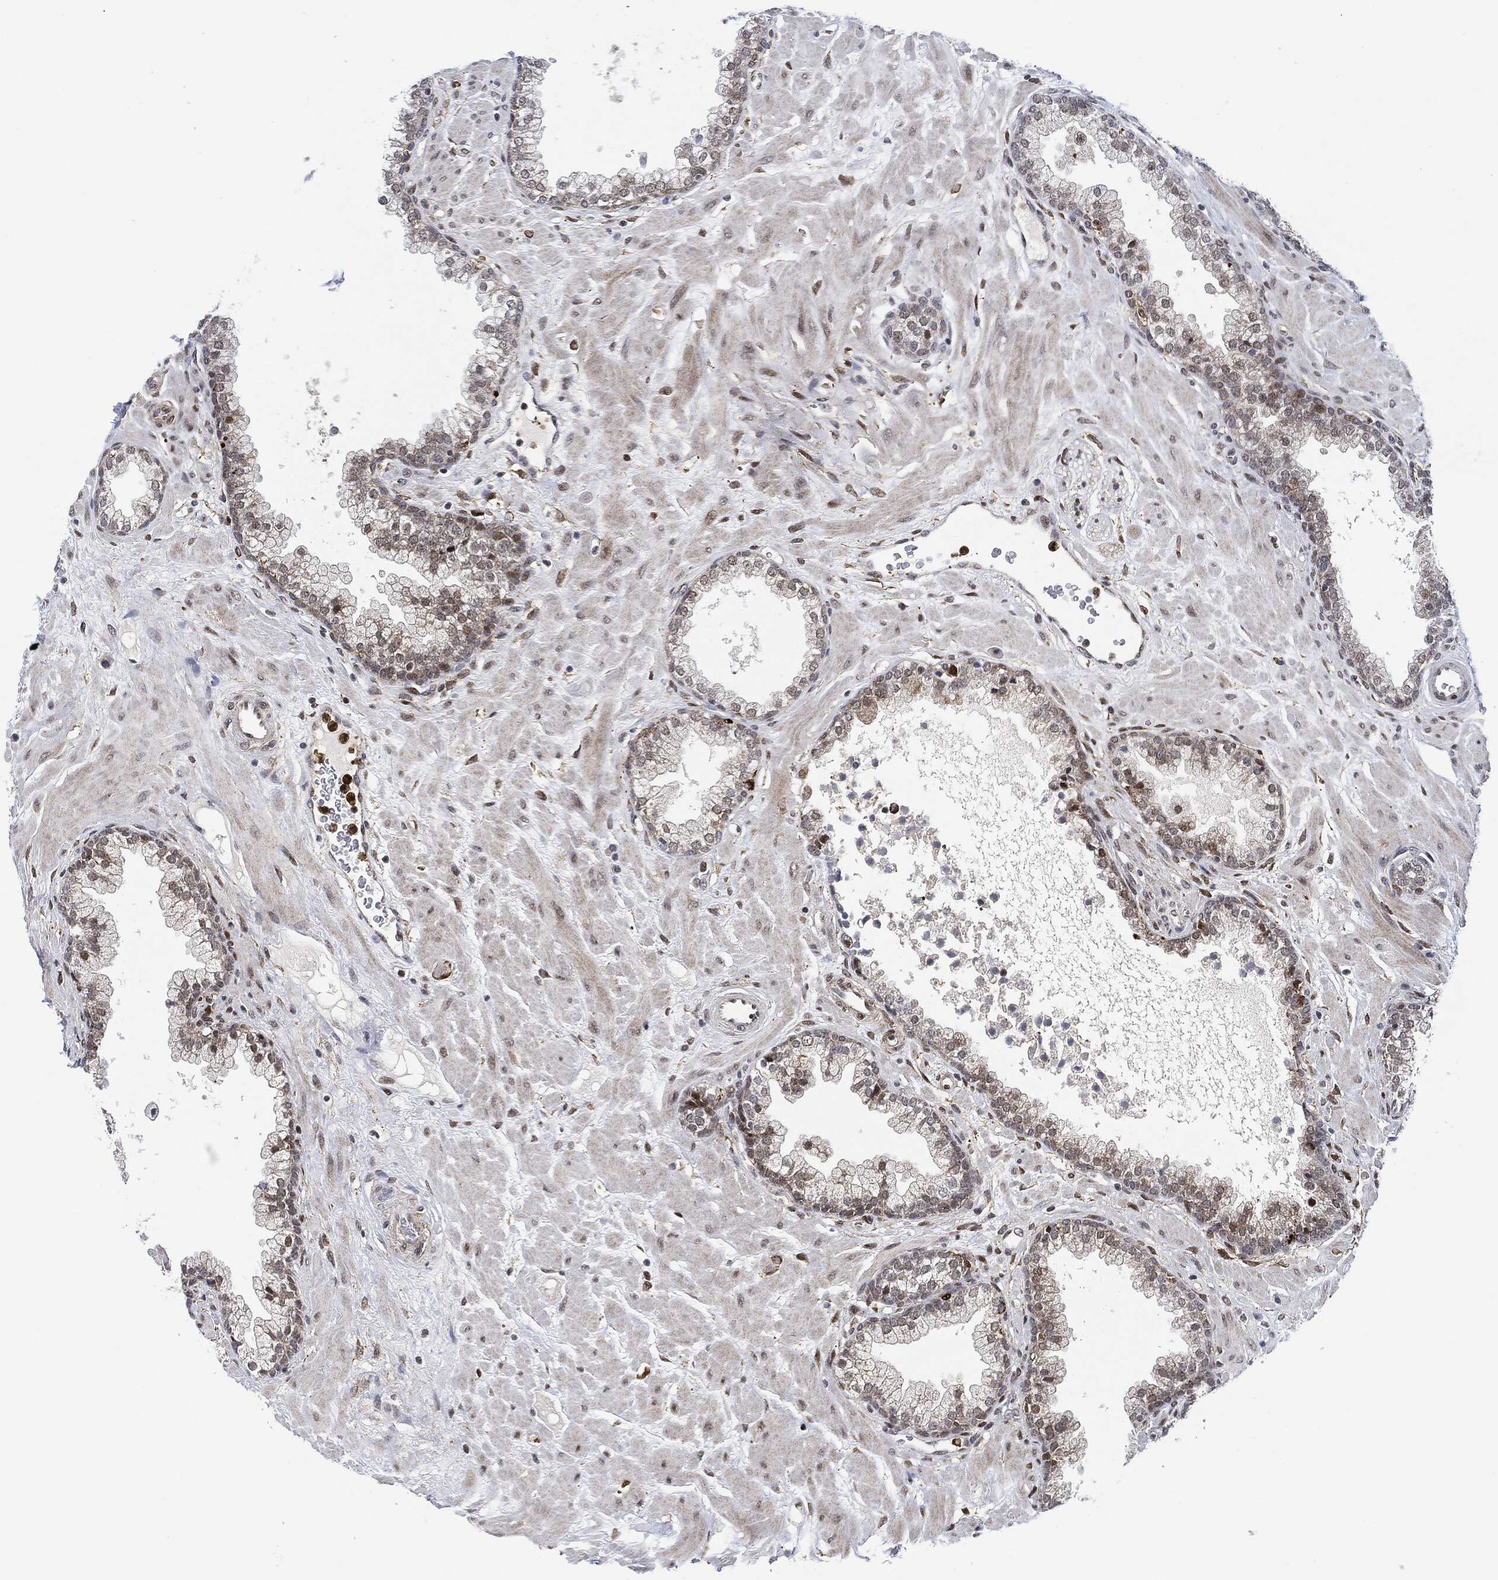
{"staining": {"intensity": "moderate", "quantity": "<25%", "location": "nuclear"}, "tissue": "prostate", "cell_type": "Glandular cells", "image_type": "normal", "snomed": [{"axis": "morphology", "description": "Normal tissue, NOS"}, {"axis": "topography", "description": "Prostate"}], "caption": "Prostate stained for a protein reveals moderate nuclear positivity in glandular cells. (DAB (3,3'-diaminobenzidine) = brown stain, brightfield microscopy at high magnification).", "gene": "NANOS3", "patient": {"sex": "male", "age": 63}}